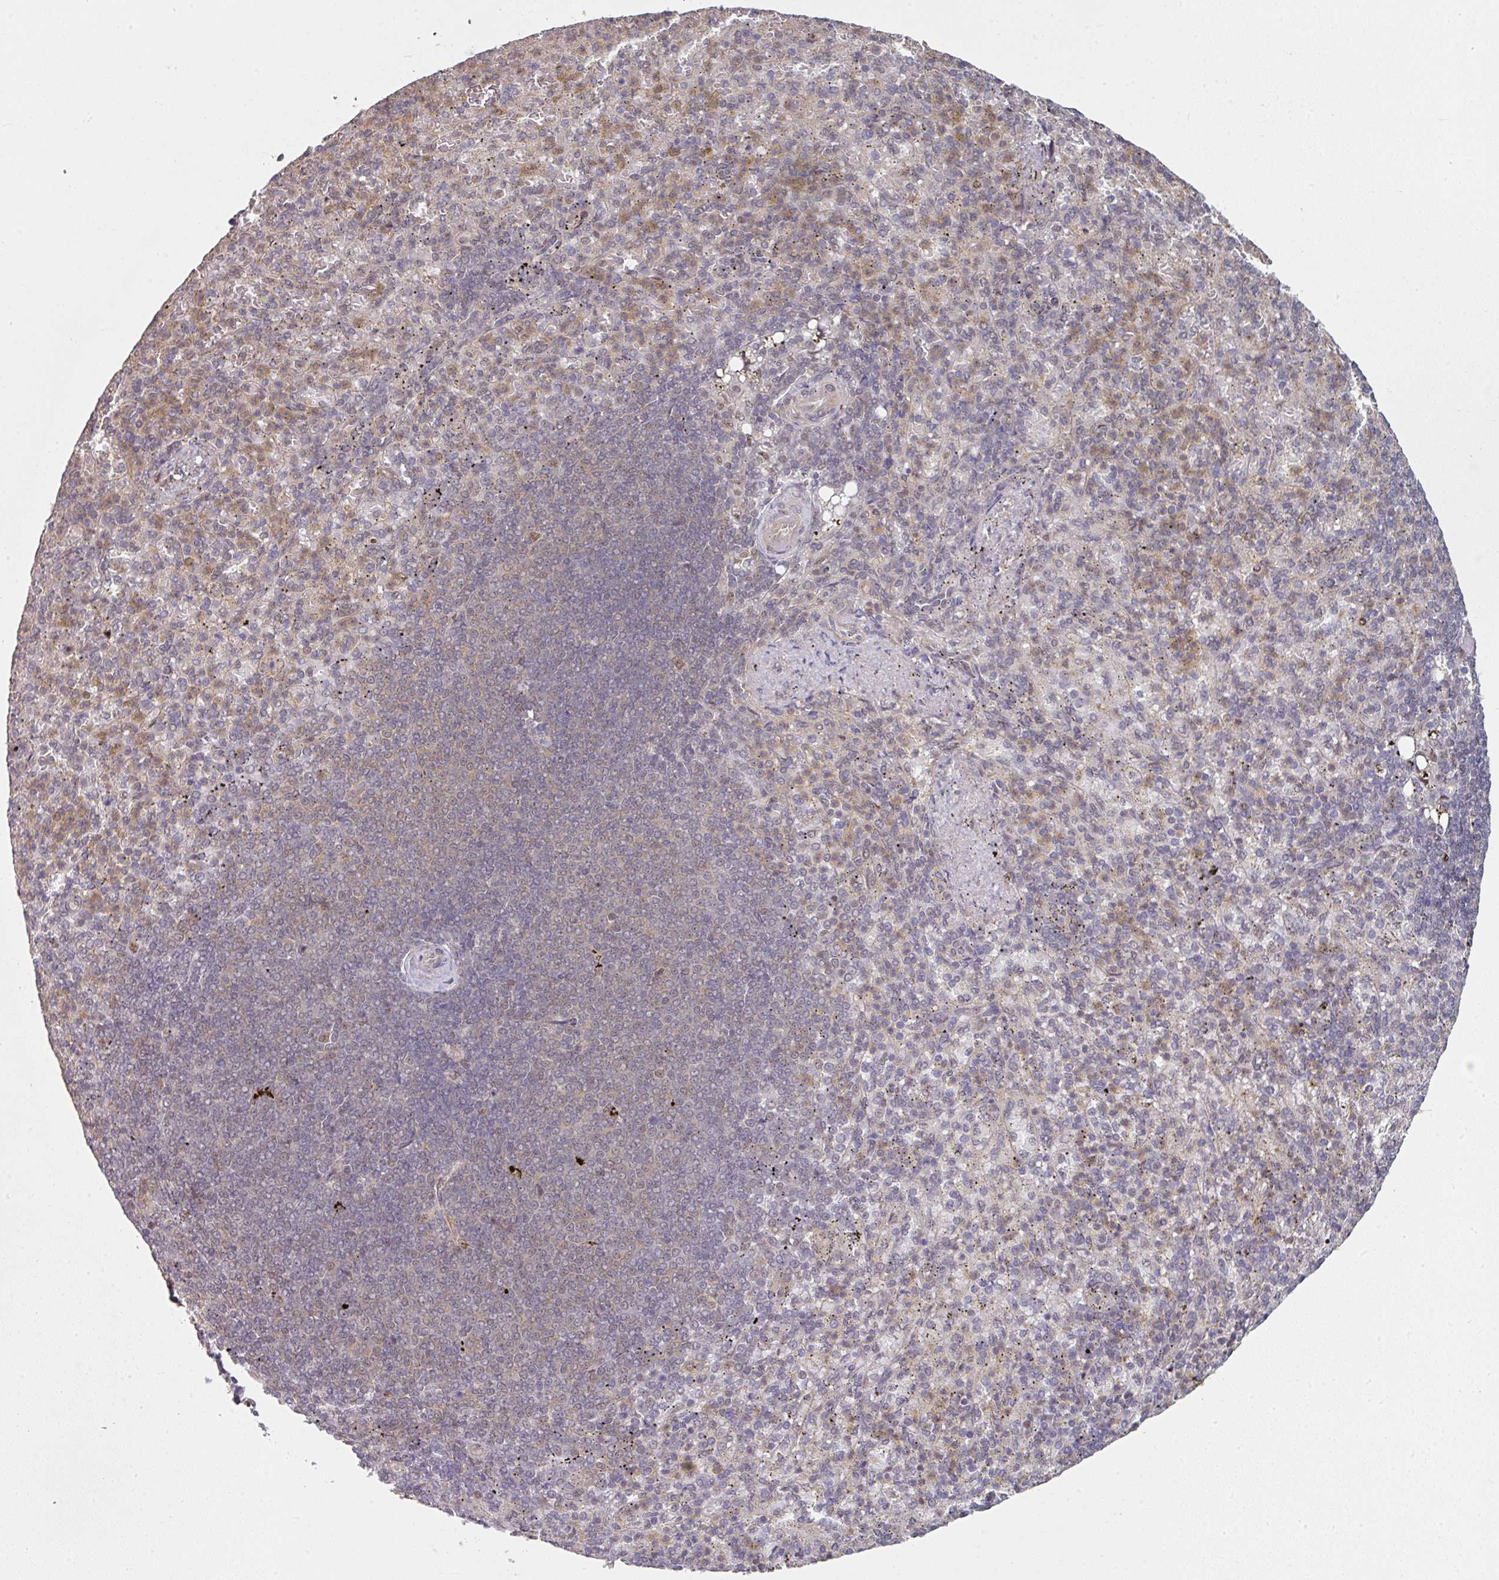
{"staining": {"intensity": "weak", "quantity": "<25%", "location": "cytoplasmic/membranous,nuclear"}, "tissue": "spleen", "cell_type": "Cells in red pulp", "image_type": "normal", "snomed": [{"axis": "morphology", "description": "Normal tissue, NOS"}, {"axis": "topography", "description": "Spleen"}], "caption": "A high-resolution photomicrograph shows immunohistochemistry (IHC) staining of normal spleen, which reveals no significant positivity in cells in red pulp.", "gene": "PSME3IP1", "patient": {"sex": "female", "age": 74}}